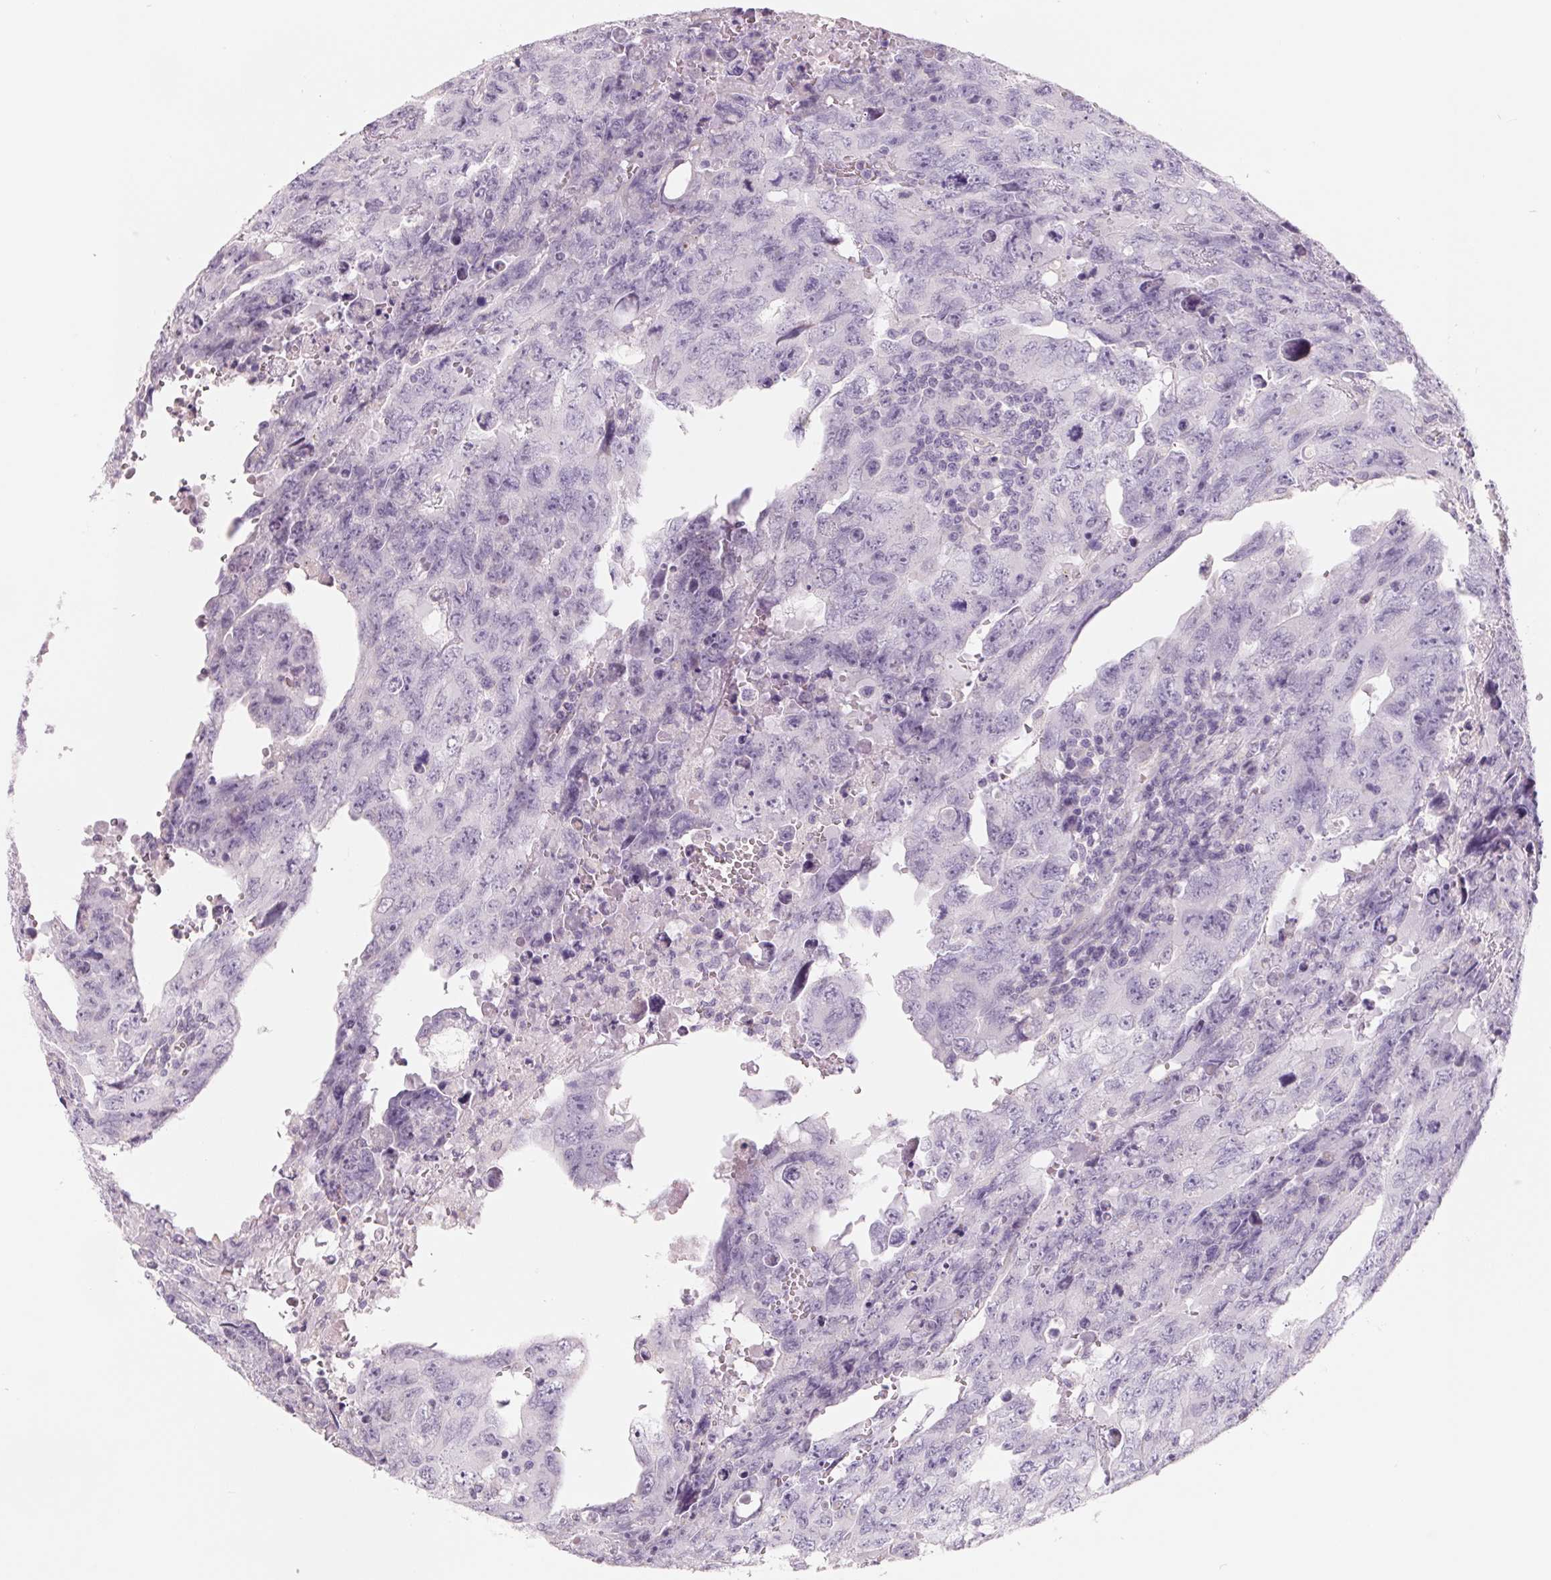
{"staining": {"intensity": "negative", "quantity": "none", "location": "none"}, "tissue": "testis cancer", "cell_type": "Tumor cells", "image_type": "cancer", "snomed": [{"axis": "morphology", "description": "Carcinoma, Embryonal, NOS"}, {"axis": "topography", "description": "Testis"}], "caption": "Embryonal carcinoma (testis) stained for a protein using immunohistochemistry reveals no expression tumor cells.", "gene": "FTCD", "patient": {"sex": "male", "age": 24}}